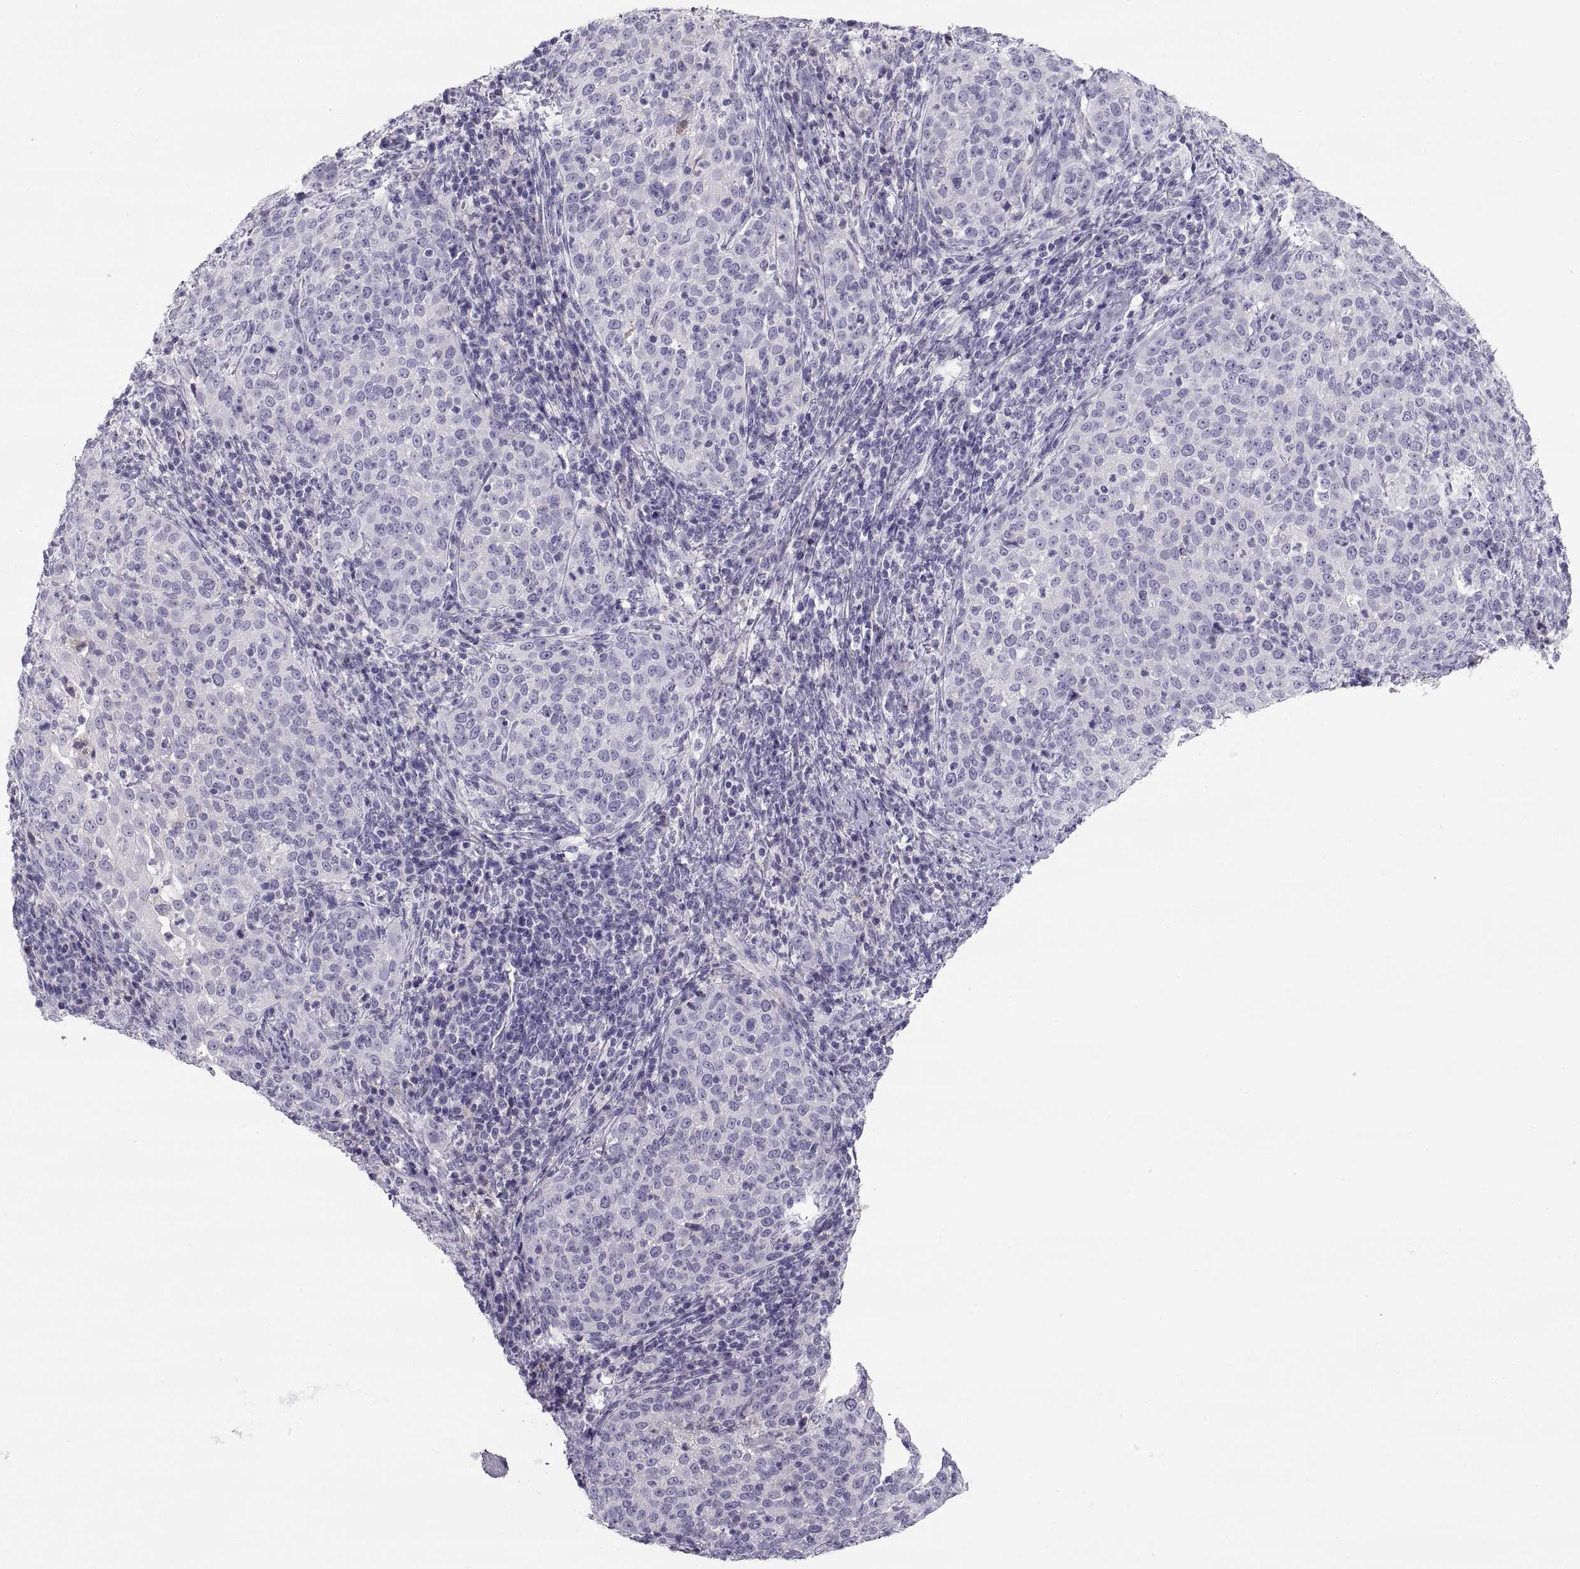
{"staining": {"intensity": "negative", "quantity": "none", "location": "none"}, "tissue": "cervical cancer", "cell_type": "Tumor cells", "image_type": "cancer", "snomed": [{"axis": "morphology", "description": "Squamous cell carcinoma, NOS"}, {"axis": "topography", "description": "Cervix"}], "caption": "A histopathology image of human squamous cell carcinoma (cervical) is negative for staining in tumor cells.", "gene": "MAGEB2", "patient": {"sex": "female", "age": 51}}